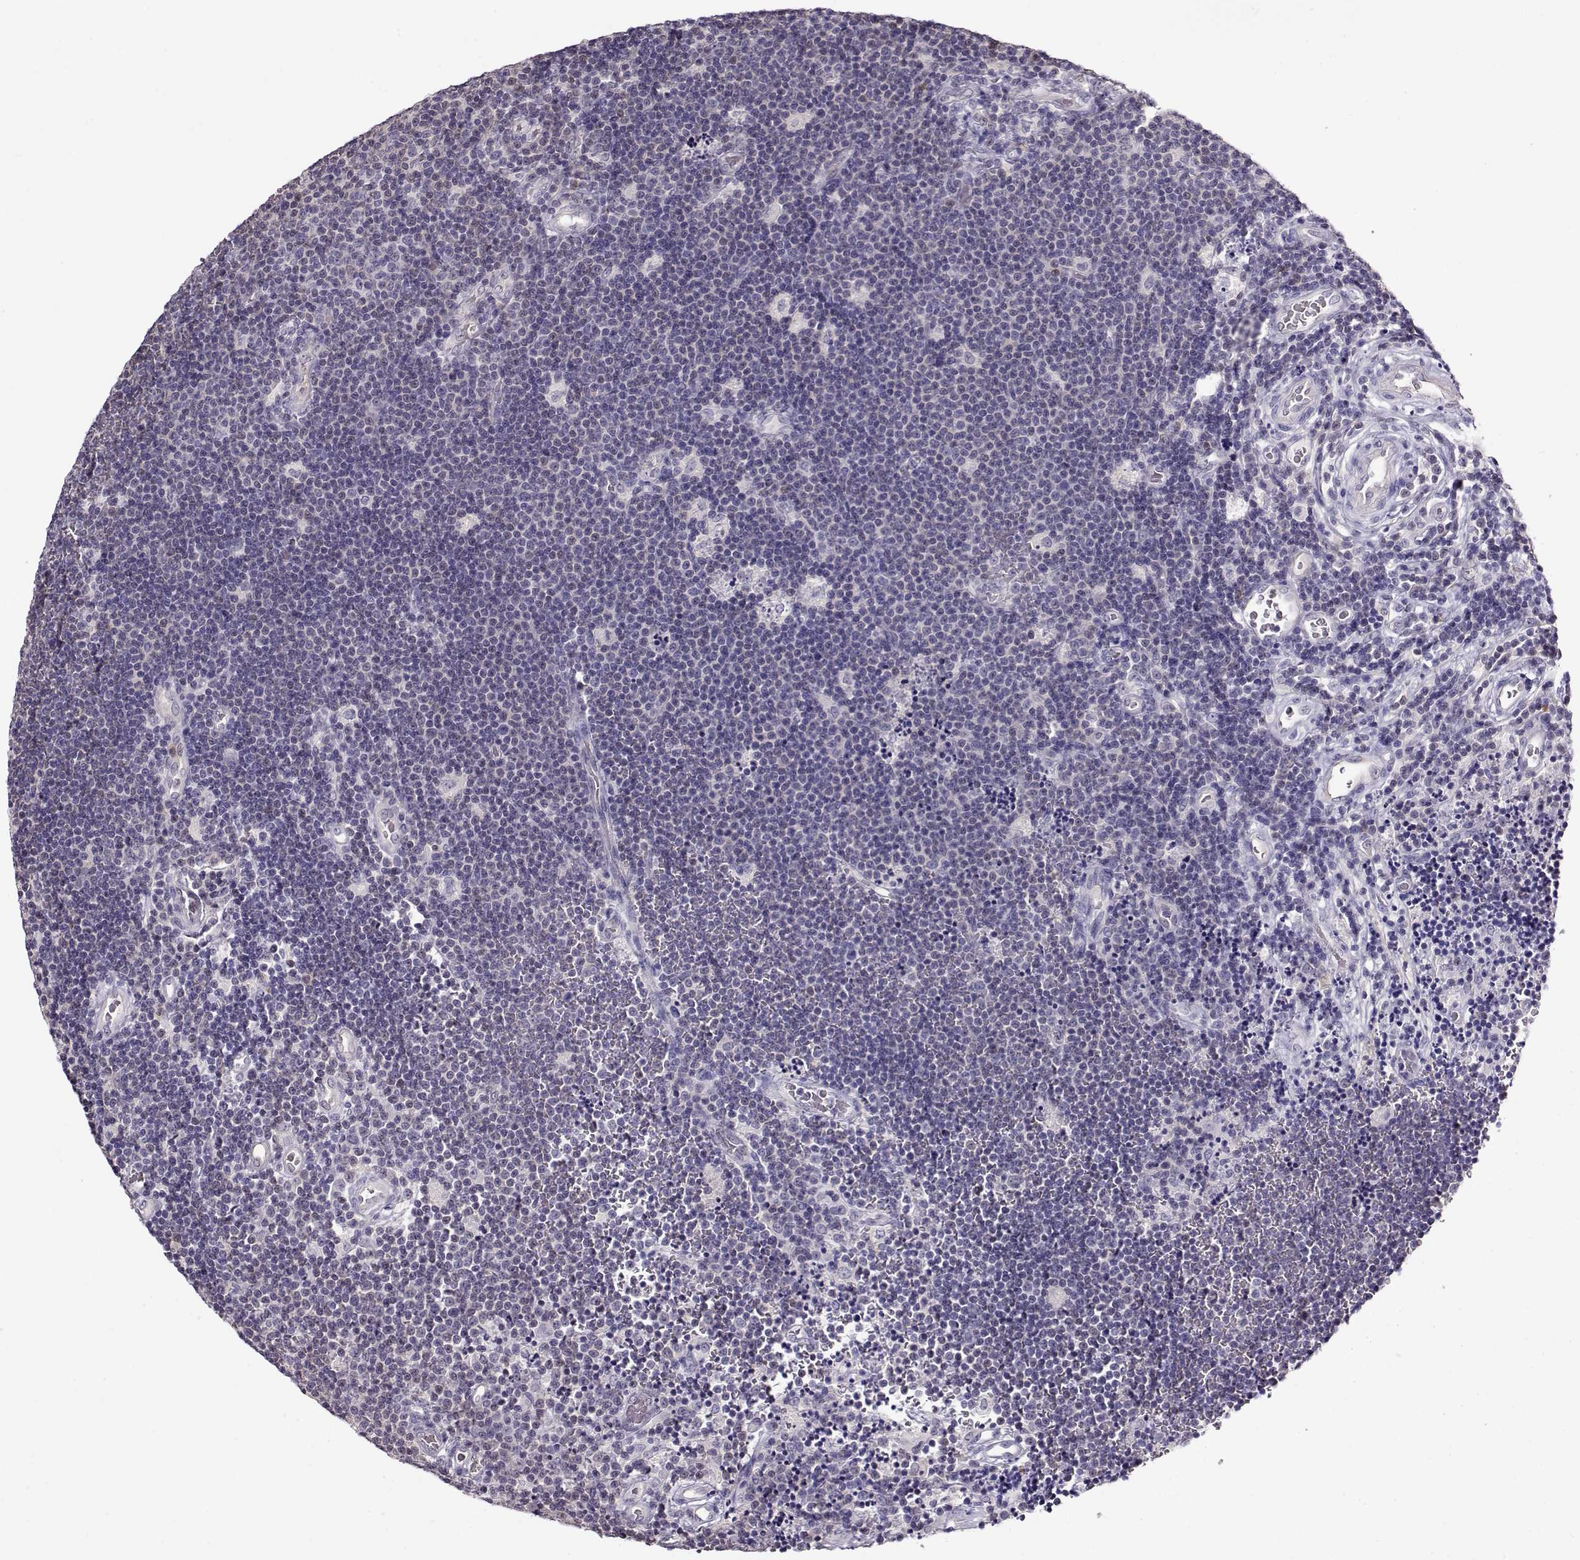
{"staining": {"intensity": "negative", "quantity": "none", "location": "none"}, "tissue": "lymphoma", "cell_type": "Tumor cells", "image_type": "cancer", "snomed": [{"axis": "morphology", "description": "Malignant lymphoma, non-Hodgkin's type, Low grade"}, {"axis": "topography", "description": "Brain"}], "caption": "Immunohistochemistry (IHC) image of neoplastic tissue: human lymphoma stained with DAB demonstrates no significant protein staining in tumor cells.", "gene": "CCR8", "patient": {"sex": "female", "age": 66}}